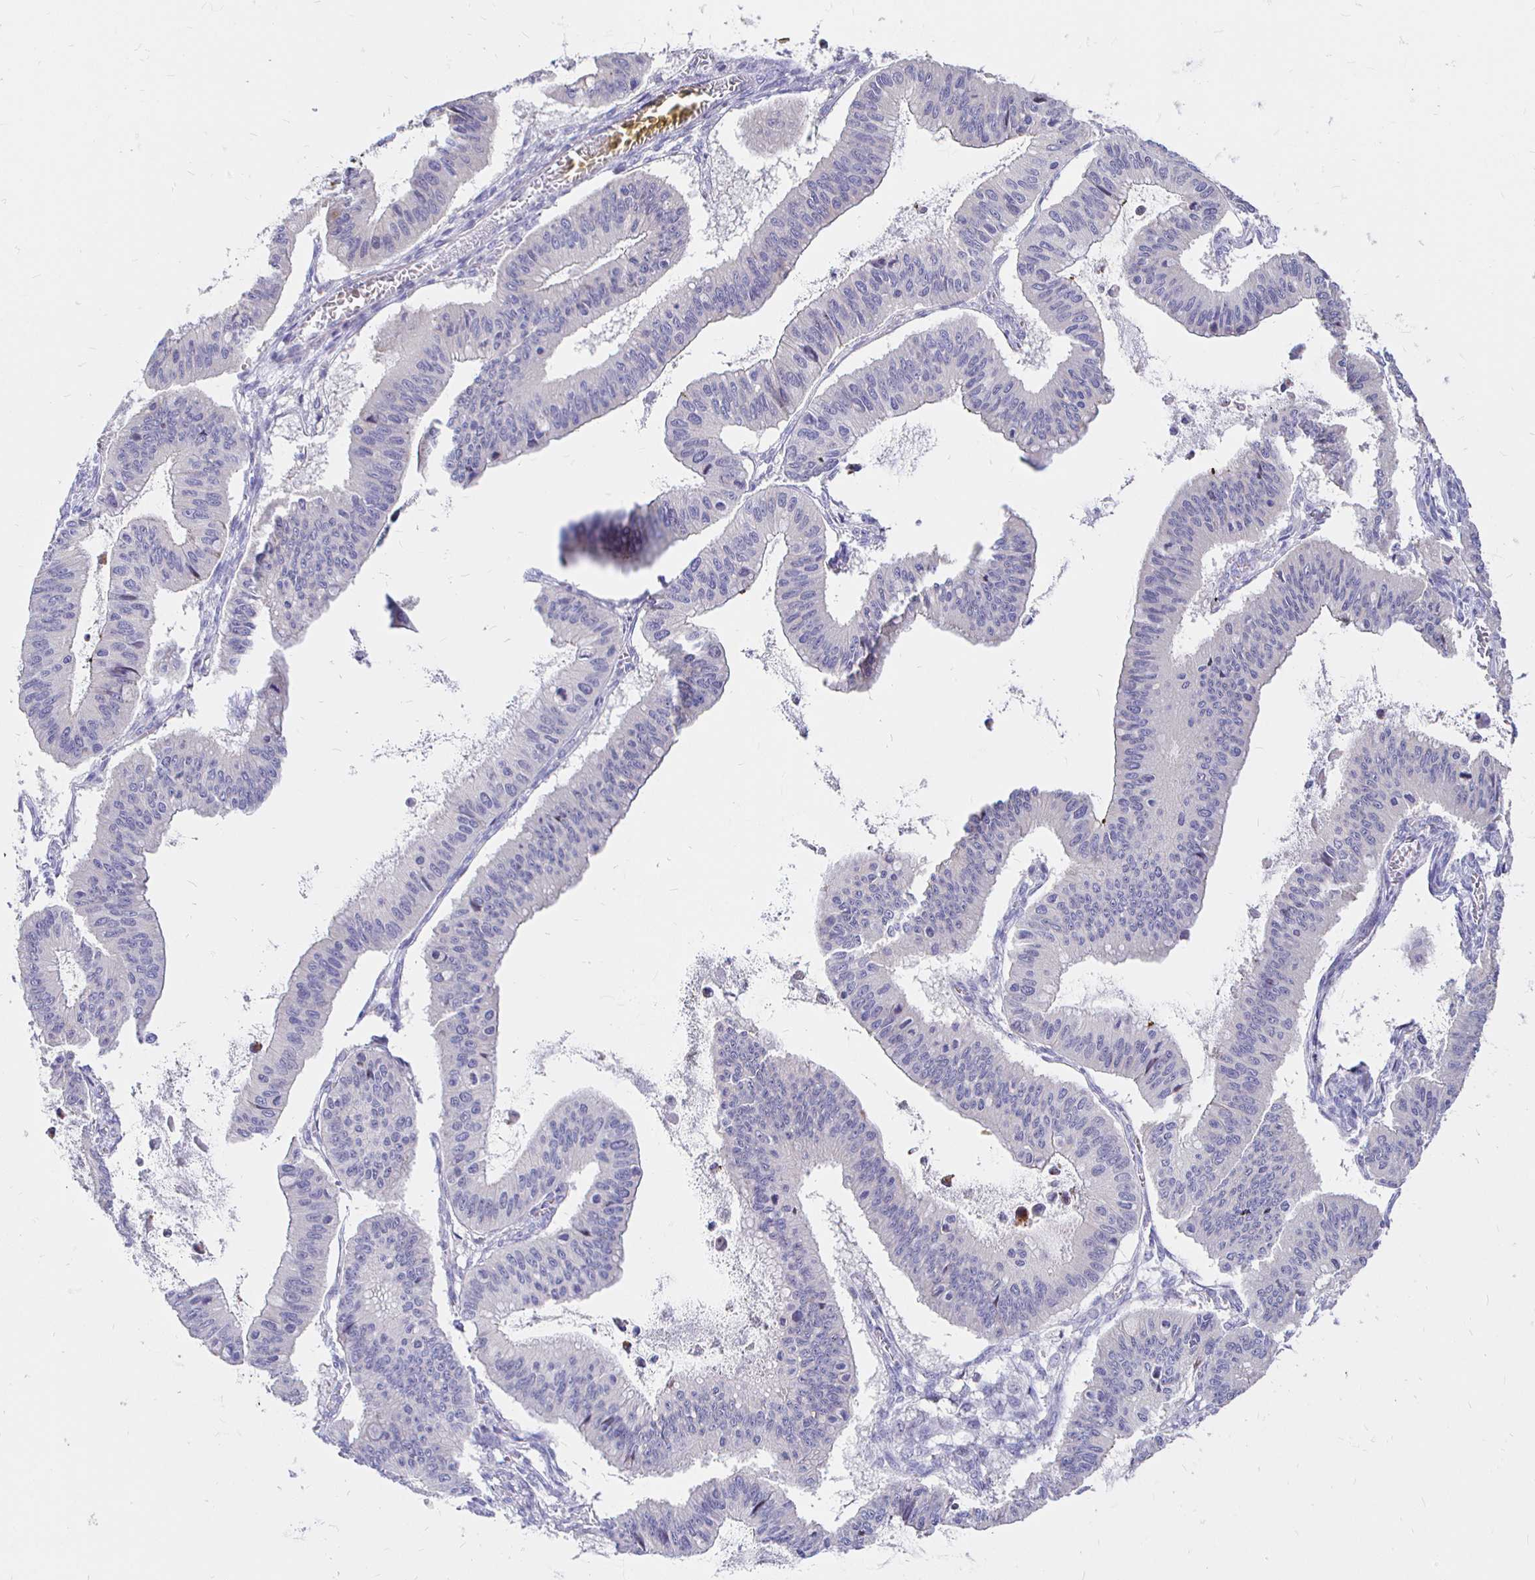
{"staining": {"intensity": "negative", "quantity": "none", "location": "none"}, "tissue": "ovarian cancer", "cell_type": "Tumor cells", "image_type": "cancer", "snomed": [{"axis": "morphology", "description": "Cystadenocarcinoma, mucinous, NOS"}, {"axis": "topography", "description": "Ovary"}], "caption": "Ovarian mucinous cystadenocarcinoma was stained to show a protein in brown. There is no significant expression in tumor cells.", "gene": "NECAB1", "patient": {"sex": "female", "age": 72}}